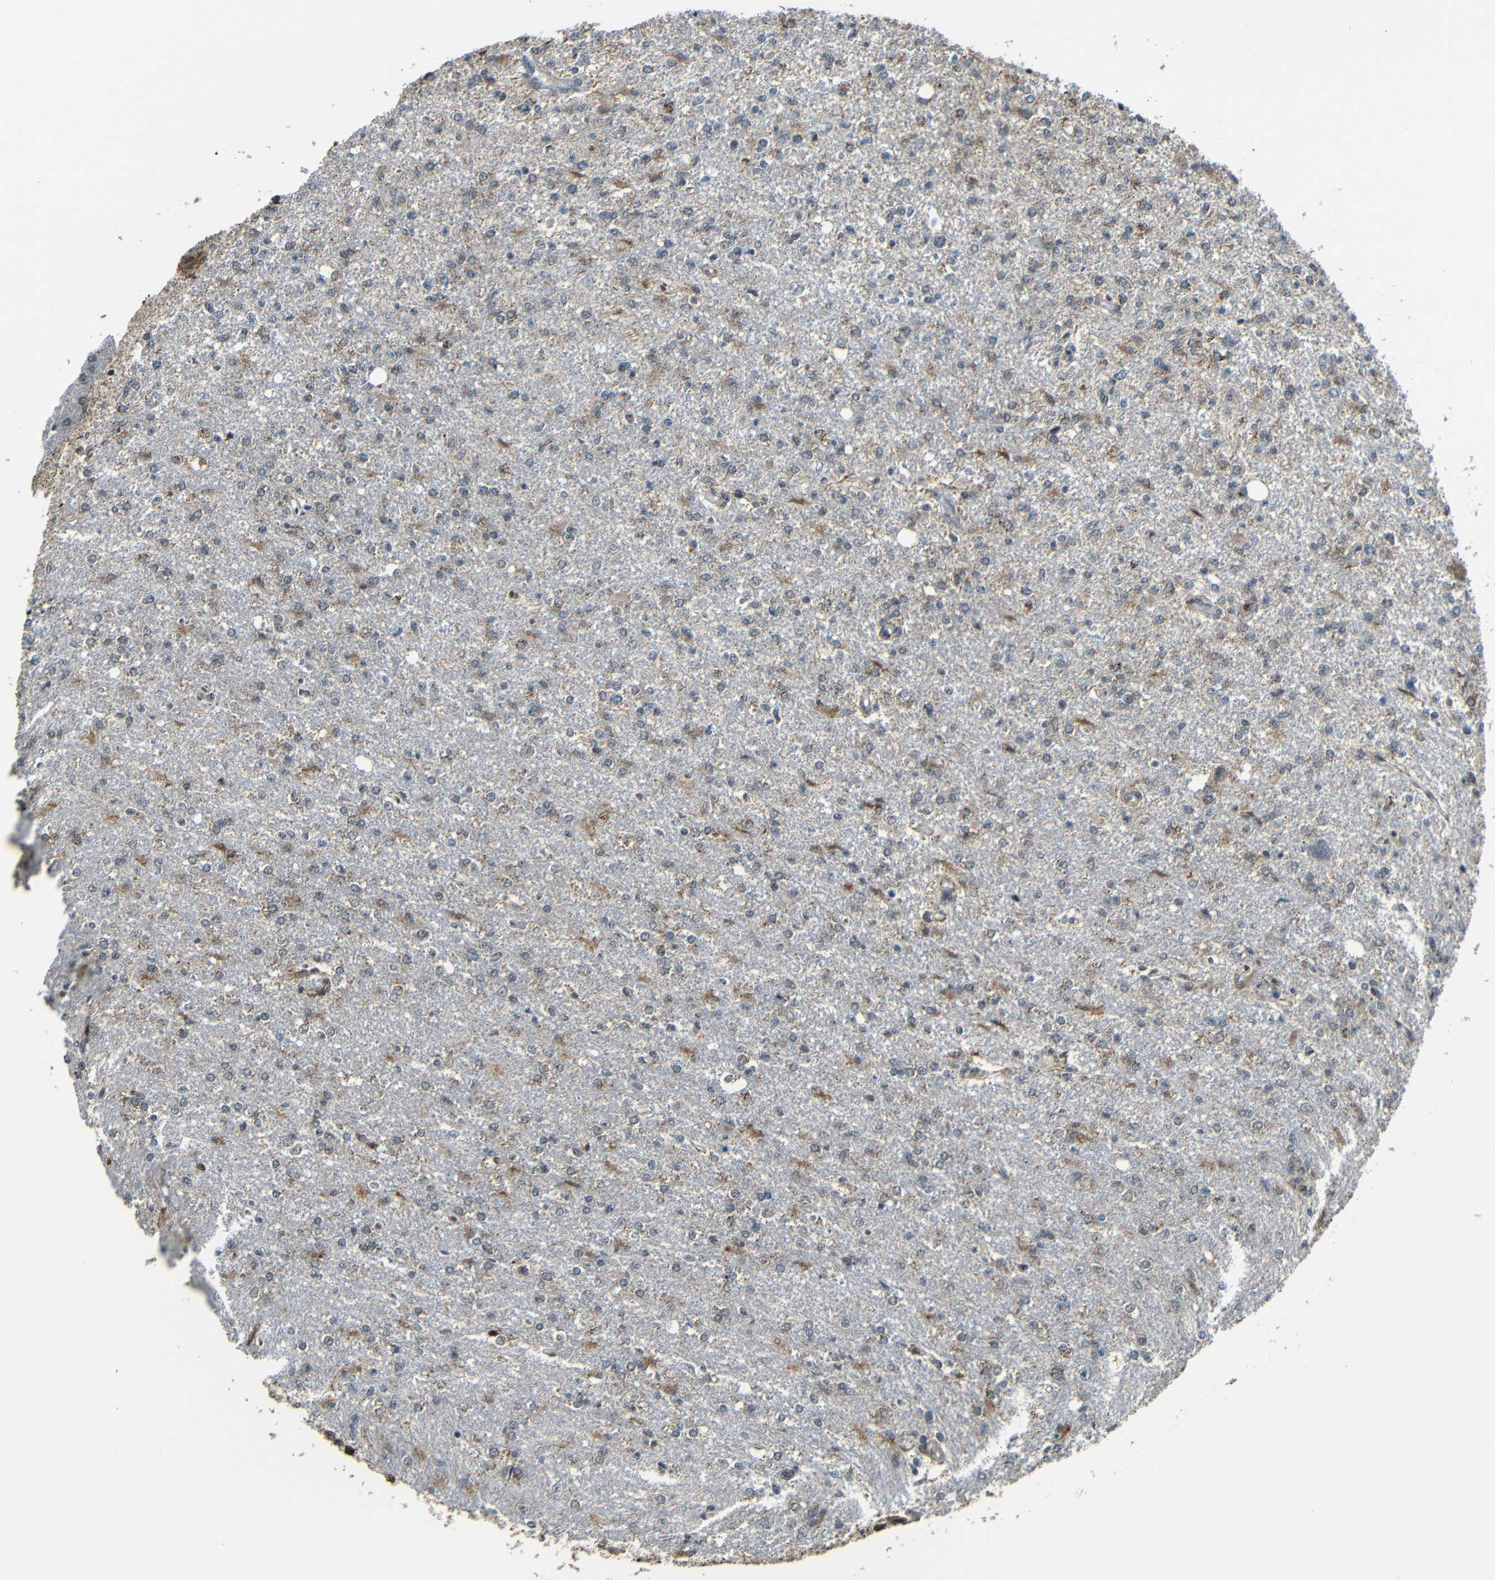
{"staining": {"intensity": "moderate", "quantity": "25%-75%", "location": "cytoplasmic/membranous"}, "tissue": "glioma", "cell_type": "Tumor cells", "image_type": "cancer", "snomed": [{"axis": "morphology", "description": "Glioma, malignant, High grade"}, {"axis": "topography", "description": "Cerebral cortex"}], "caption": "High-grade glioma (malignant) was stained to show a protein in brown. There is medium levels of moderate cytoplasmic/membranous positivity in about 25%-75% of tumor cells. (brown staining indicates protein expression, while blue staining denotes nuclei).", "gene": "FAM172A", "patient": {"sex": "male", "age": 76}}